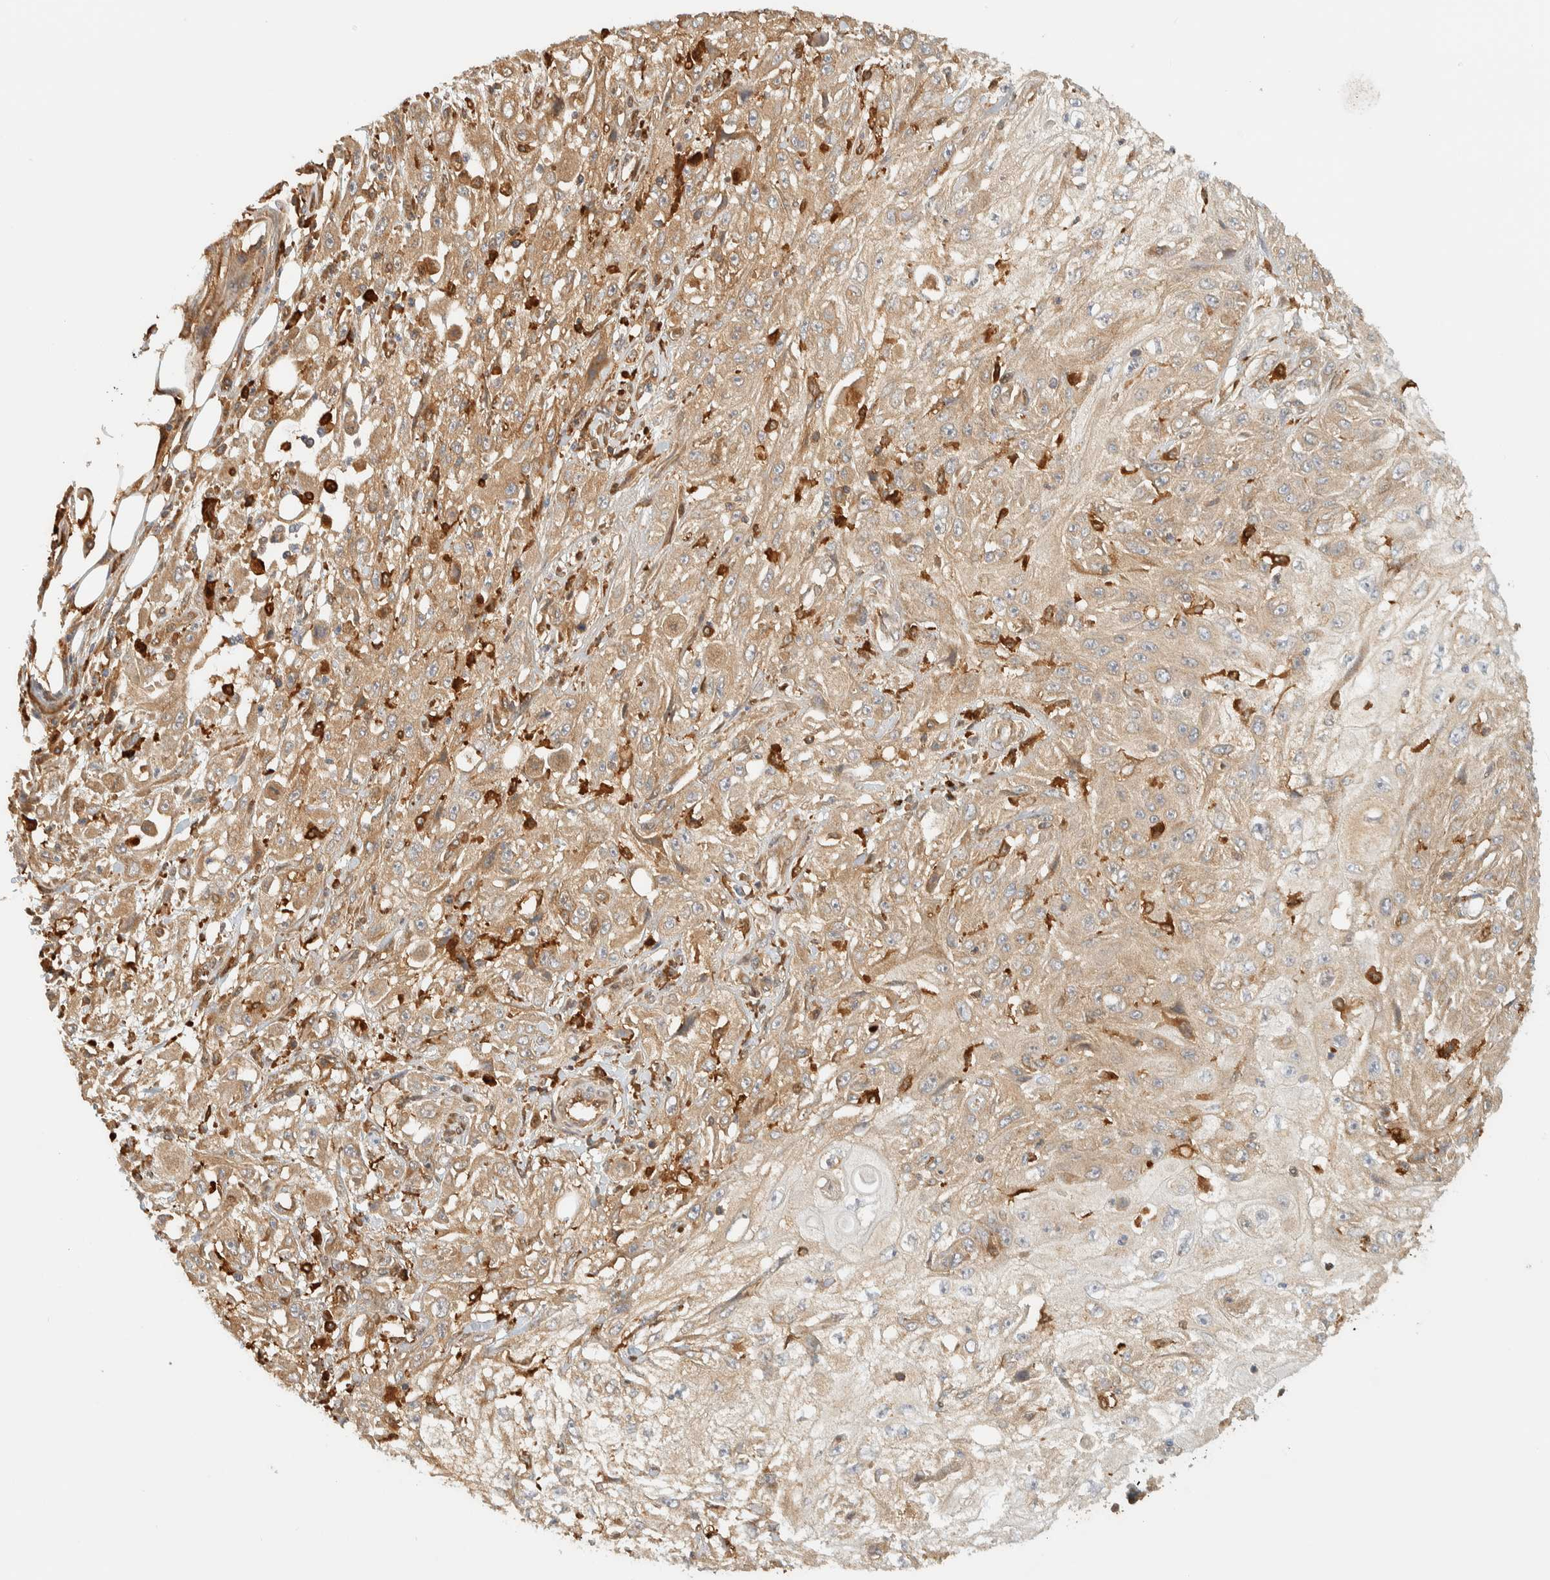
{"staining": {"intensity": "weak", "quantity": ">75%", "location": "cytoplasmic/membranous"}, "tissue": "skin cancer", "cell_type": "Tumor cells", "image_type": "cancer", "snomed": [{"axis": "morphology", "description": "Squamous cell carcinoma, NOS"}, {"axis": "morphology", "description": "Squamous cell carcinoma, metastatic, NOS"}, {"axis": "topography", "description": "Skin"}, {"axis": "topography", "description": "Lymph node"}], "caption": "High-power microscopy captured an immunohistochemistry micrograph of metastatic squamous cell carcinoma (skin), revealing weak cytoplasmic/membranous positivity in approximately >75% of tumor cells.", "gene": "TMEM192", "patient": {"sex": "male", "age": 75}}